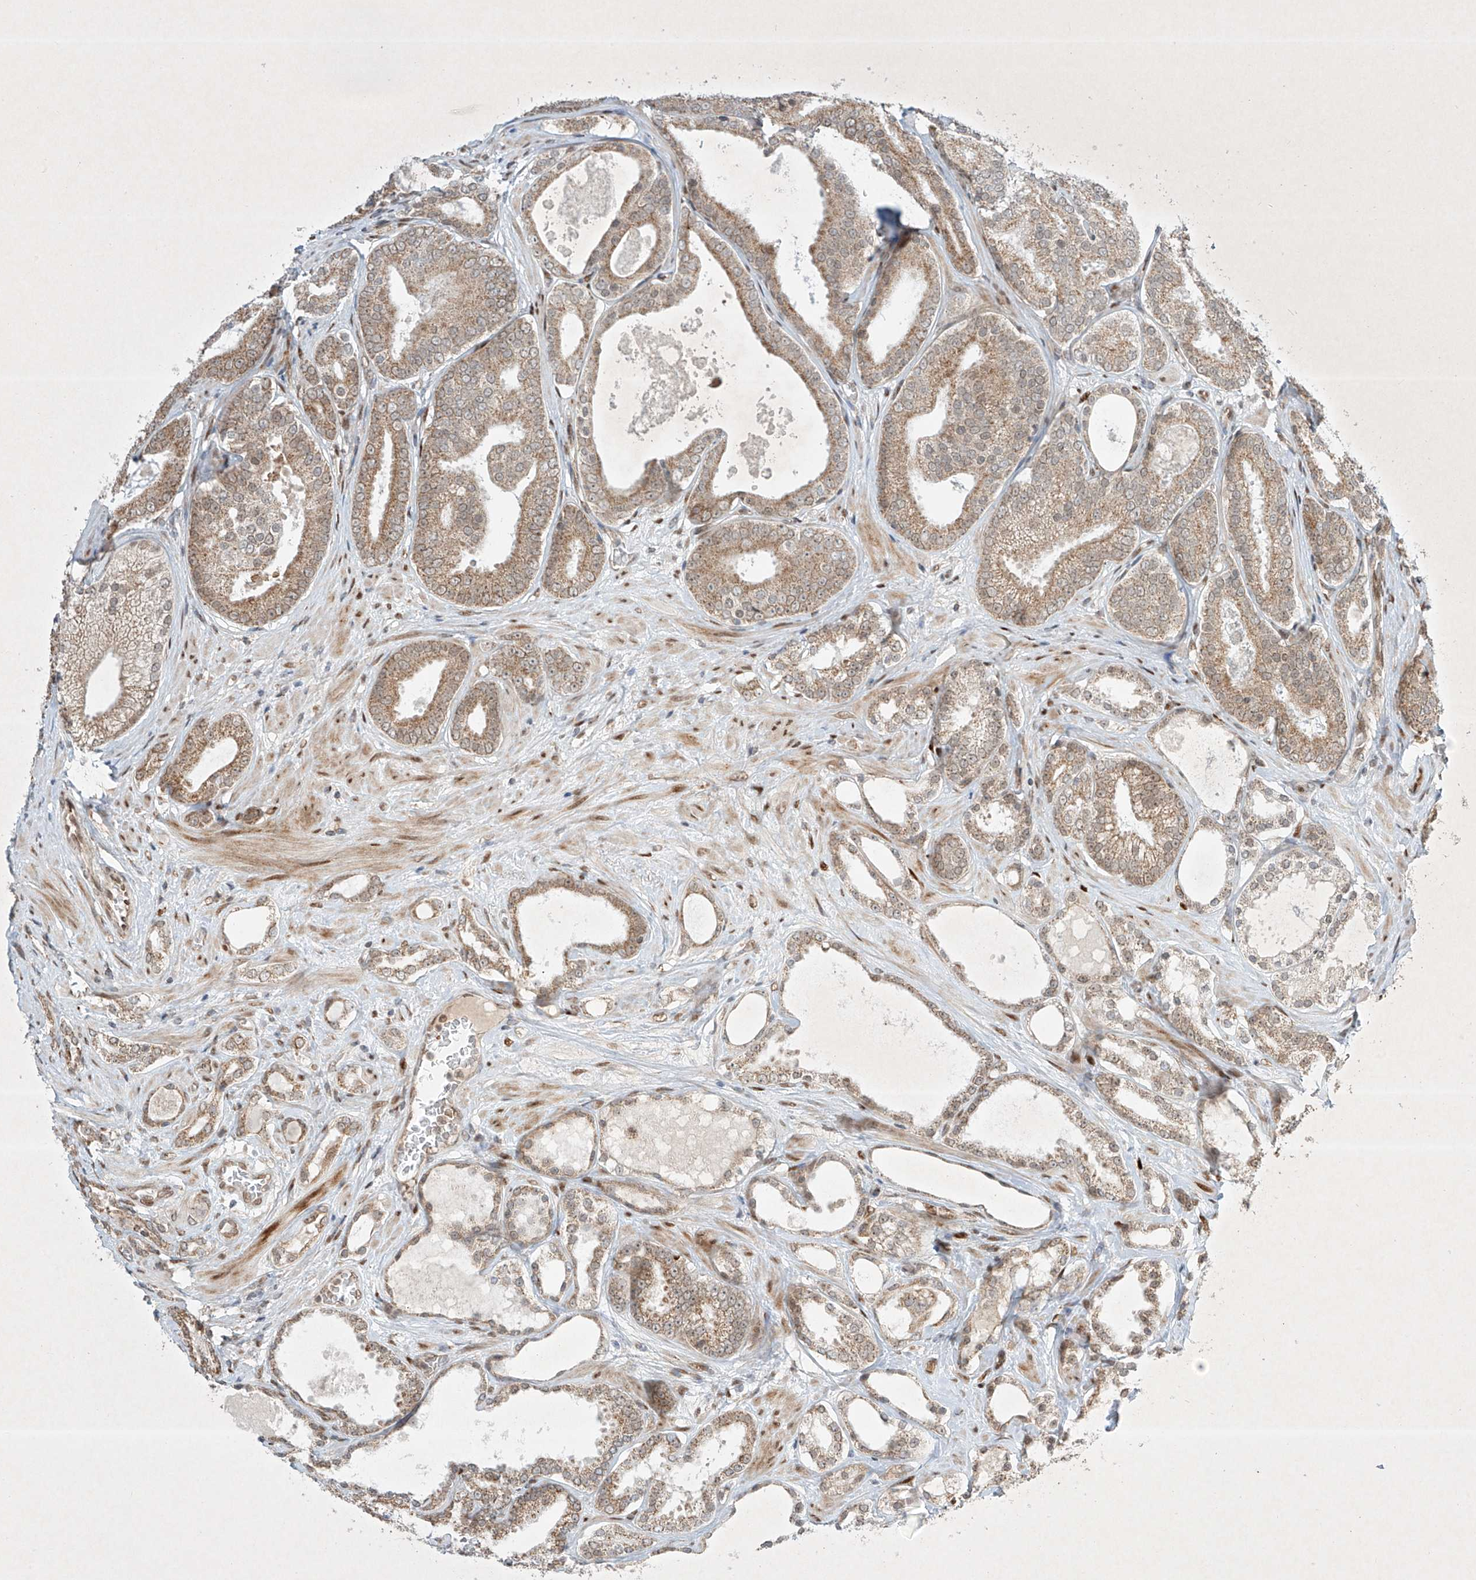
{"staining": {"intensity": "moderate", "quantity": ">75%", "location": "cytoplasmic/membranous"}, "tissue": "prostate cancer", "cell_type": "Tumor cells", "image_type": "cancer", "snomed": [{"axis": "morphology", "description": "Adenocarcinoma, High grade"}, {"axis": "topography", "description": "Prostate"}], "caption": "An image showing moderate cytoplasmic/membranous expression in approximately >75% of tumor cells in prostate high-grade adenocarcinoma, as visualized by brown immunohistochemical staining.", "gene": "EPG5", "patient": {"sex": "male", "age": 60}}